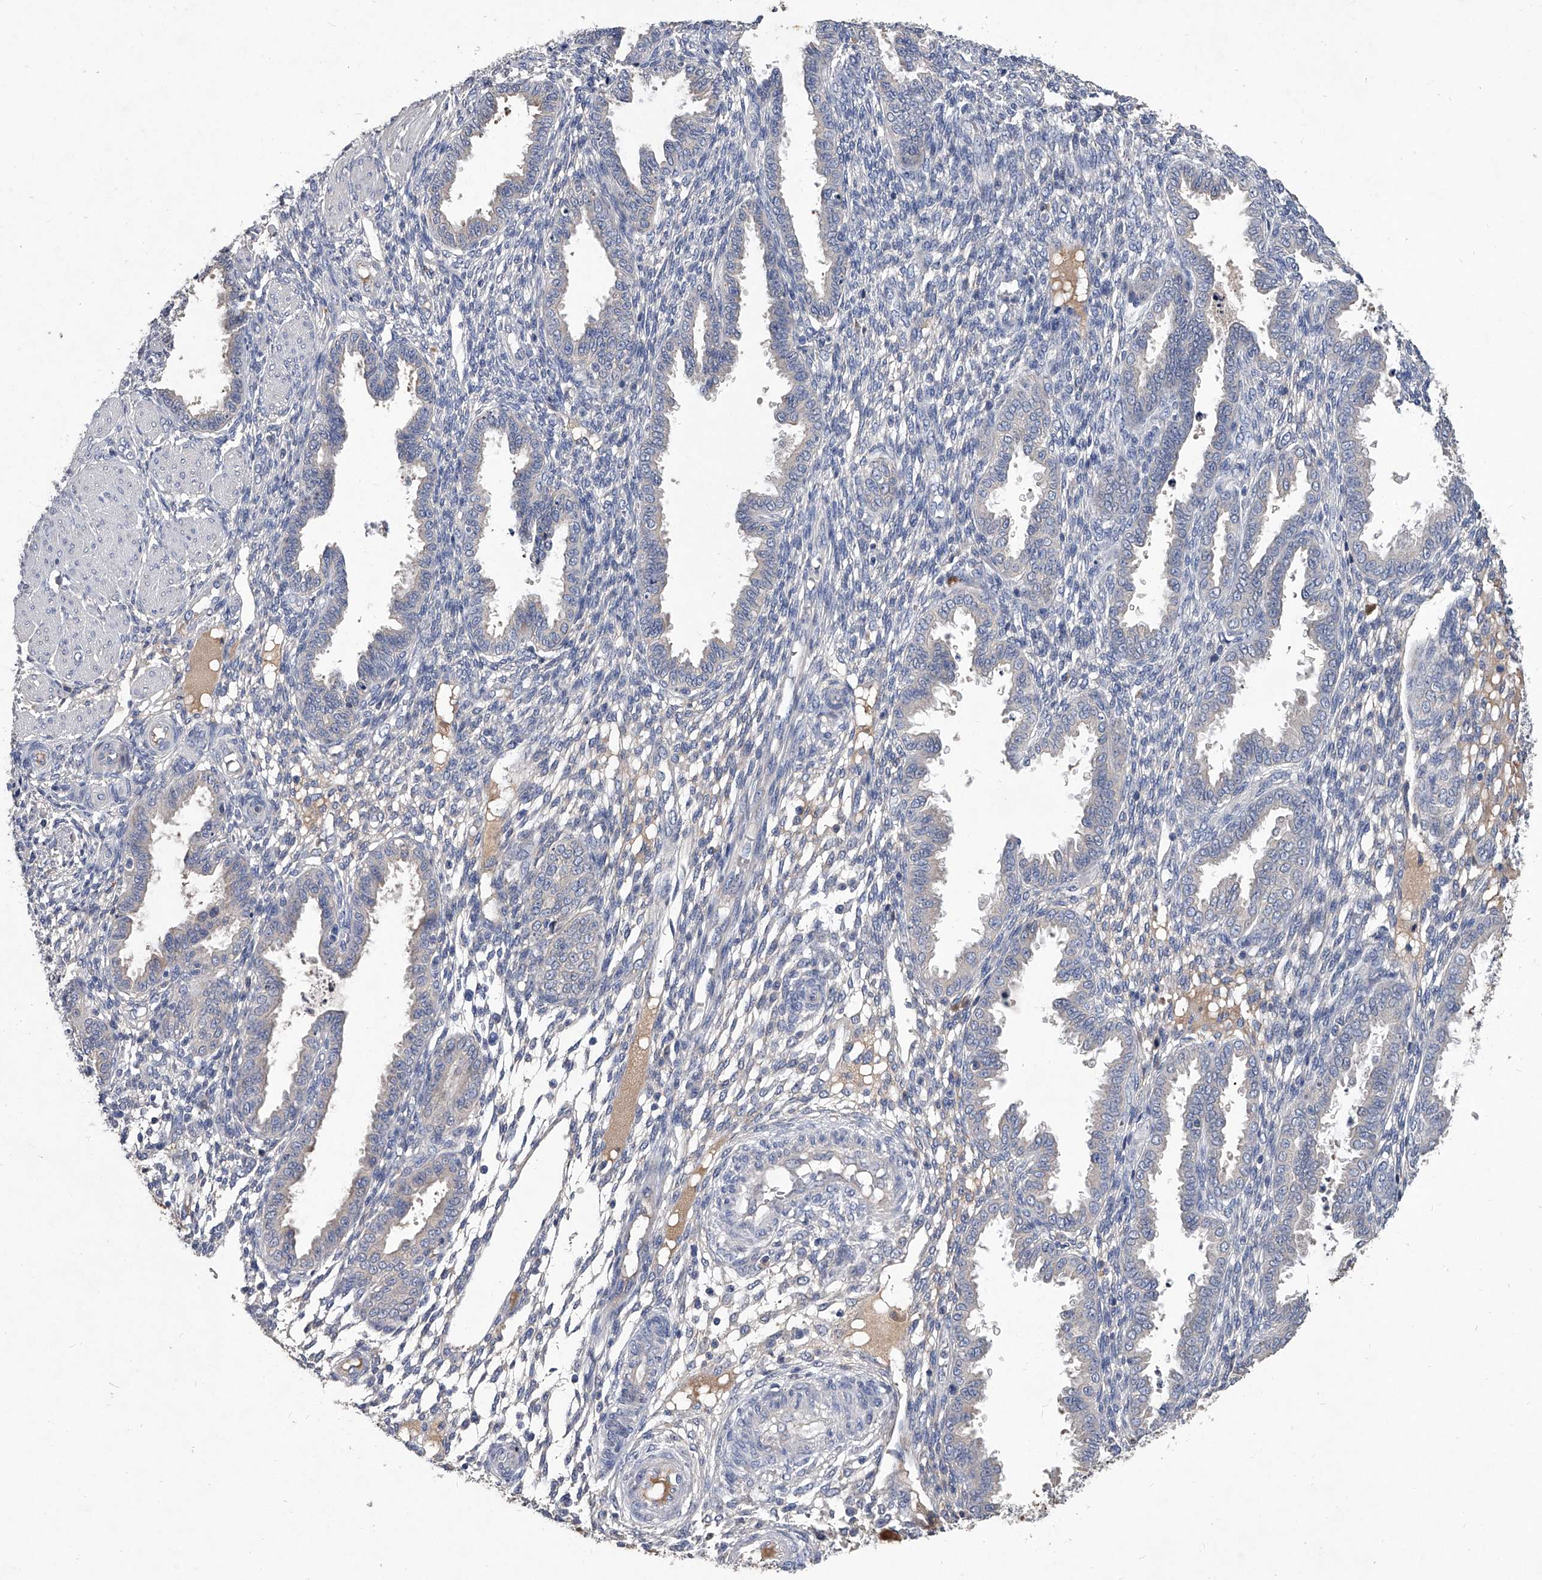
{"staining": {"intensity": "negative", "quantity": "none", "location": "none"}, "tissue": "endometrium", "cell_type": "Cells in endometrial stroma", "image_type": "normal", "snomed": [{"axis": "morphology", "description": "Normal tissue, NOS"}, {"axis": "topography", "description": "Endometrium"}], "caption": "Immunohistochemistry photomicrograph of normal endometrium: endometrium stained with DAB displays no significant protein positivity in cells in endometrial stroma.", "gene": "C5", "patient": {"sex": "female", "age": 33}}